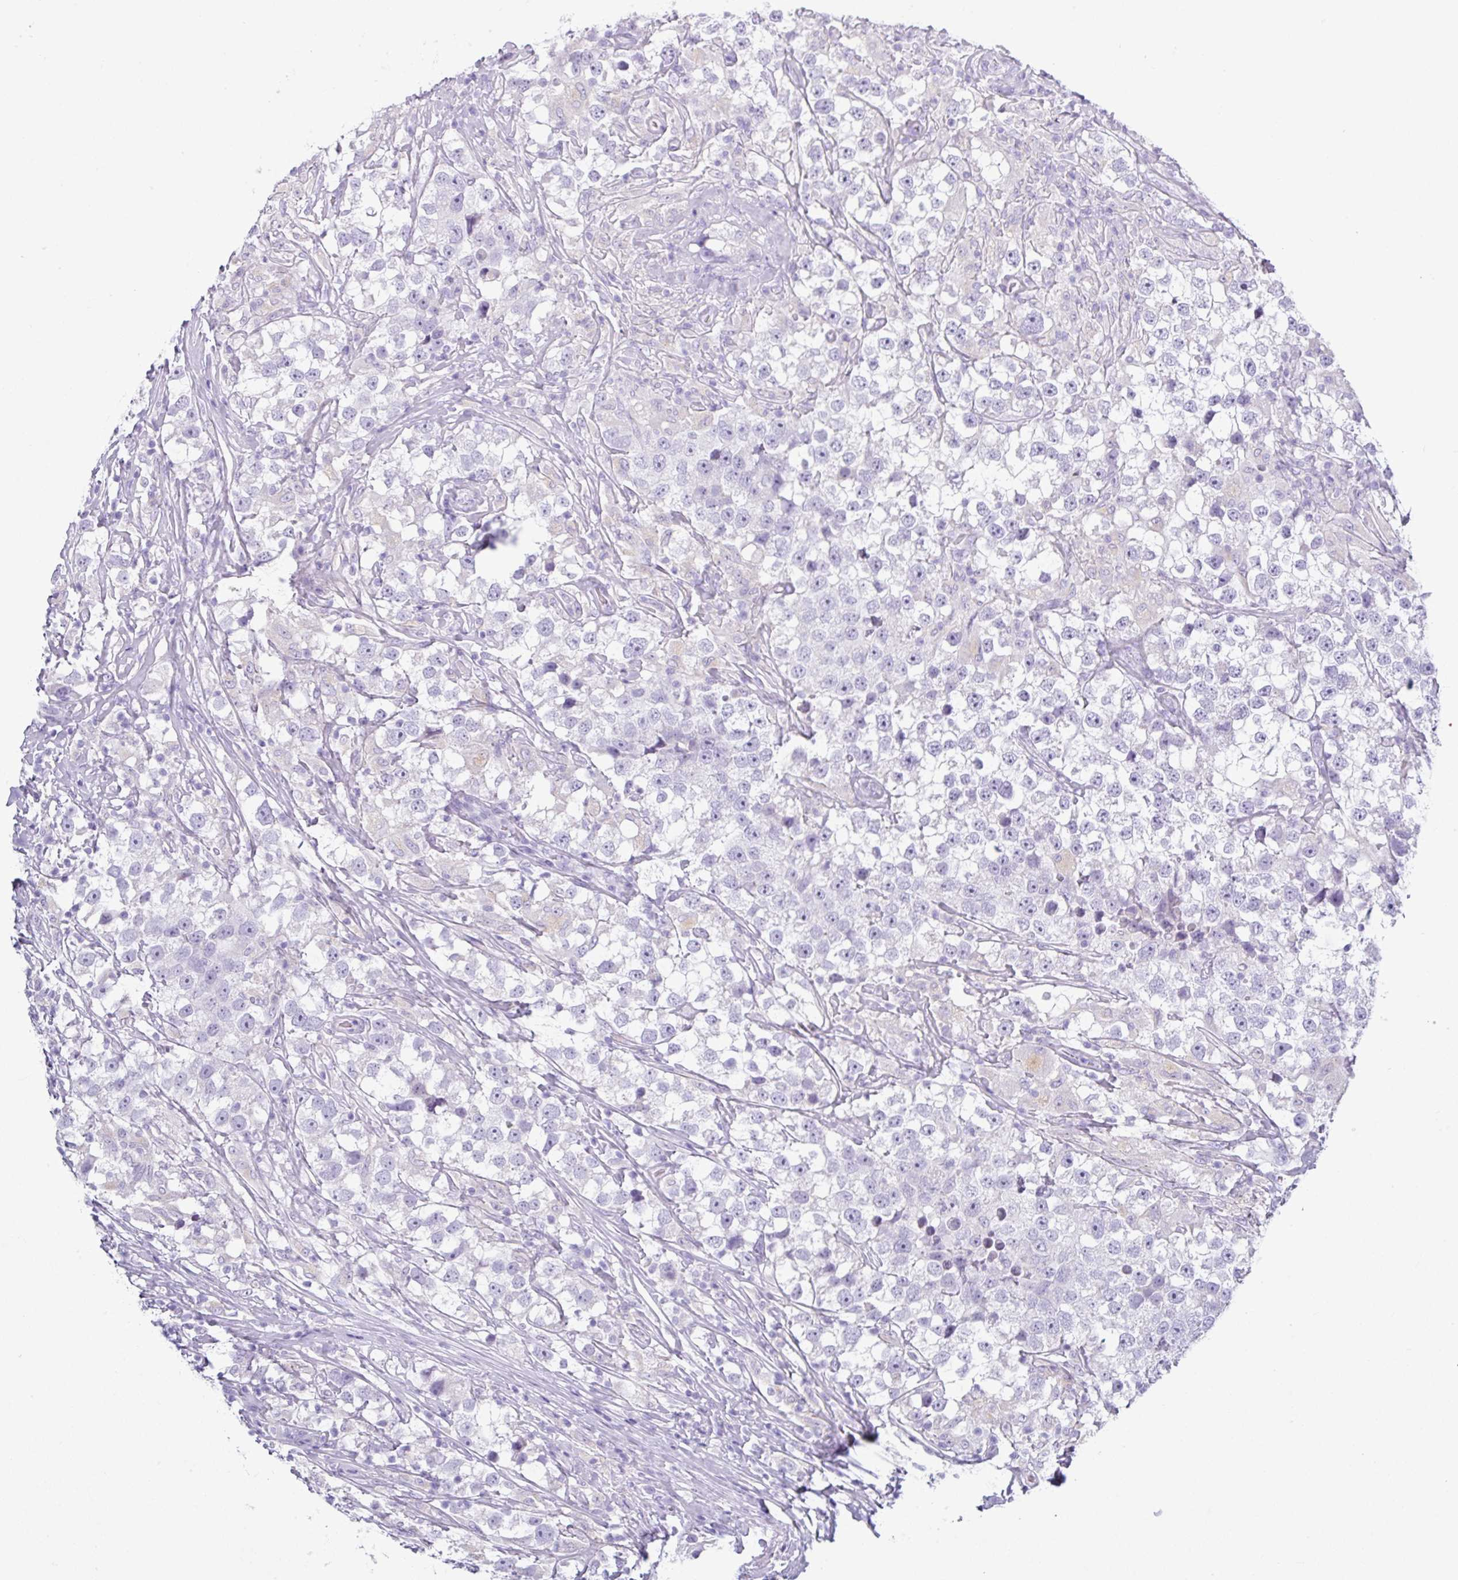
{"staining": {"intensity": "negative", "quantity": "none", "location": "none"}, "tissue": "testis cancer", "cell_type": "Tumor cells", "image_type": "cancer", "snomed": [{"axis": "morphology", "description": "Seminoma, NOS"}, {"axis": "topography", "description": "Testis"}], "caption": "Immunohistochemistry micrograph of neoplastic tissue: human testis seminoma stained with DAB (3,3'-diaminobenzidine) shows no significant protein expression in tumor cells.", "gene": "ABCC5", "patient": {"sex": "male", "age": 46}}